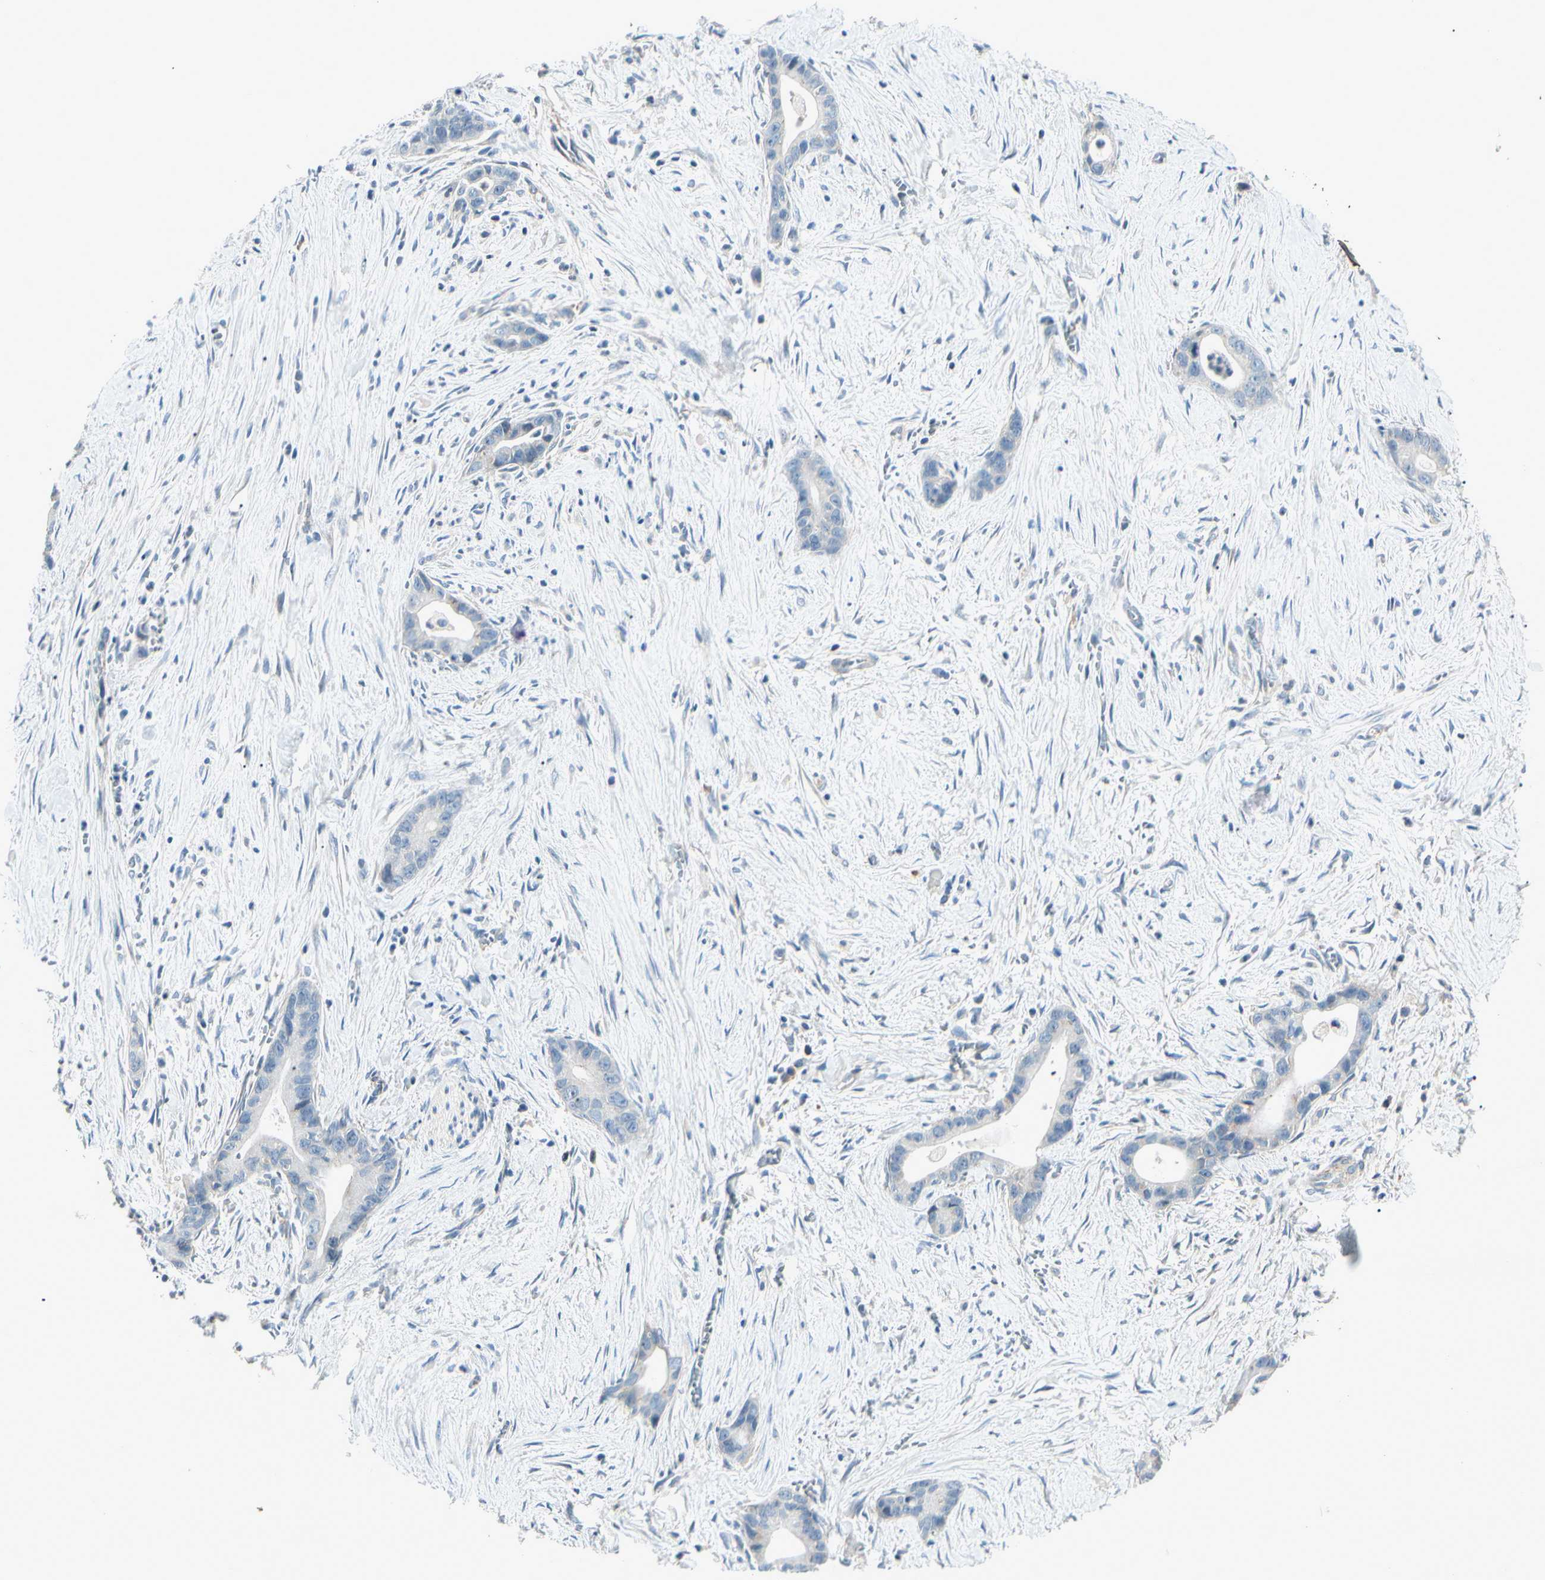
{"staining": {"intensity": "negative", "quantity": "none", "location": "none"}, "tissue": "liver cancer", "cell_type": "Tumor cells", "image_type": "cancer", "snomed": [{"axis": "morphology", "description": "Cholangiocarcinoma"}, {"axis": "topography", "description": "Liver"}], "caption": "Immunohistochemistry photomicrograph of human cholangiocarcinoma (liver) stained for a protein (brown), which reveals no staining in tumor cells.", "gene": "CDH6", "patient": {"sex": "female", "age": 55}}